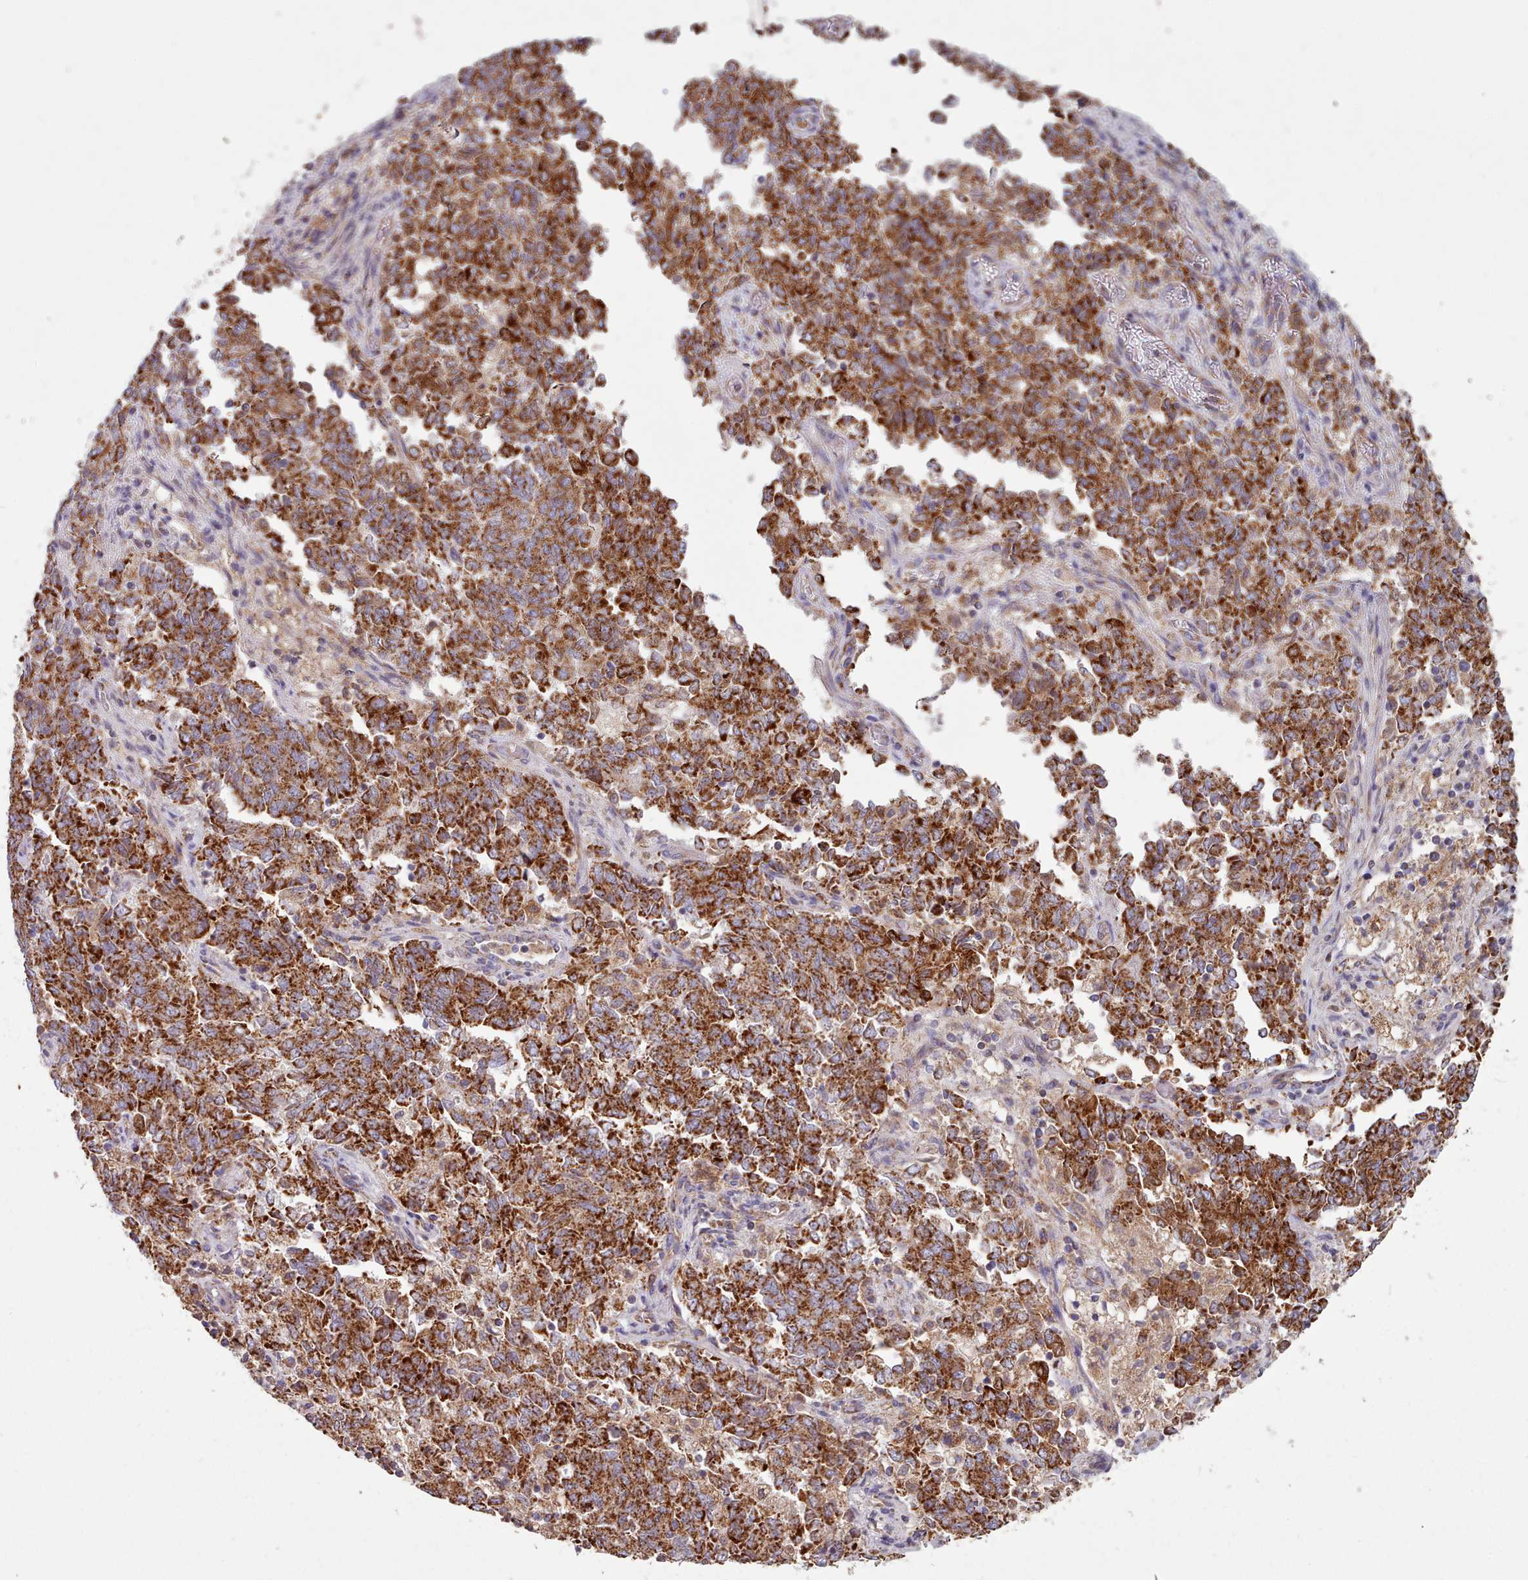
{"staining": {"intensity": "strong", "quantity": ">75%", "location": "cytoplasmic/membranous"}, "tissue": "endometrial cancer", "cell_type": "Tumor cells", "image_type": "cancer", "snomed": [{"axis": "morphology", "description": "Adenocarcinoma, NOS"}, {"axis": "topography", "description": "Endometrium"}], "caption": "A brown stain highlights strong cytoplasmic/membranous staining of a protein in endometrial cancer tumor cells.", "gene": "HSDL2", "patient": {"sex": "female", "age": 80}}